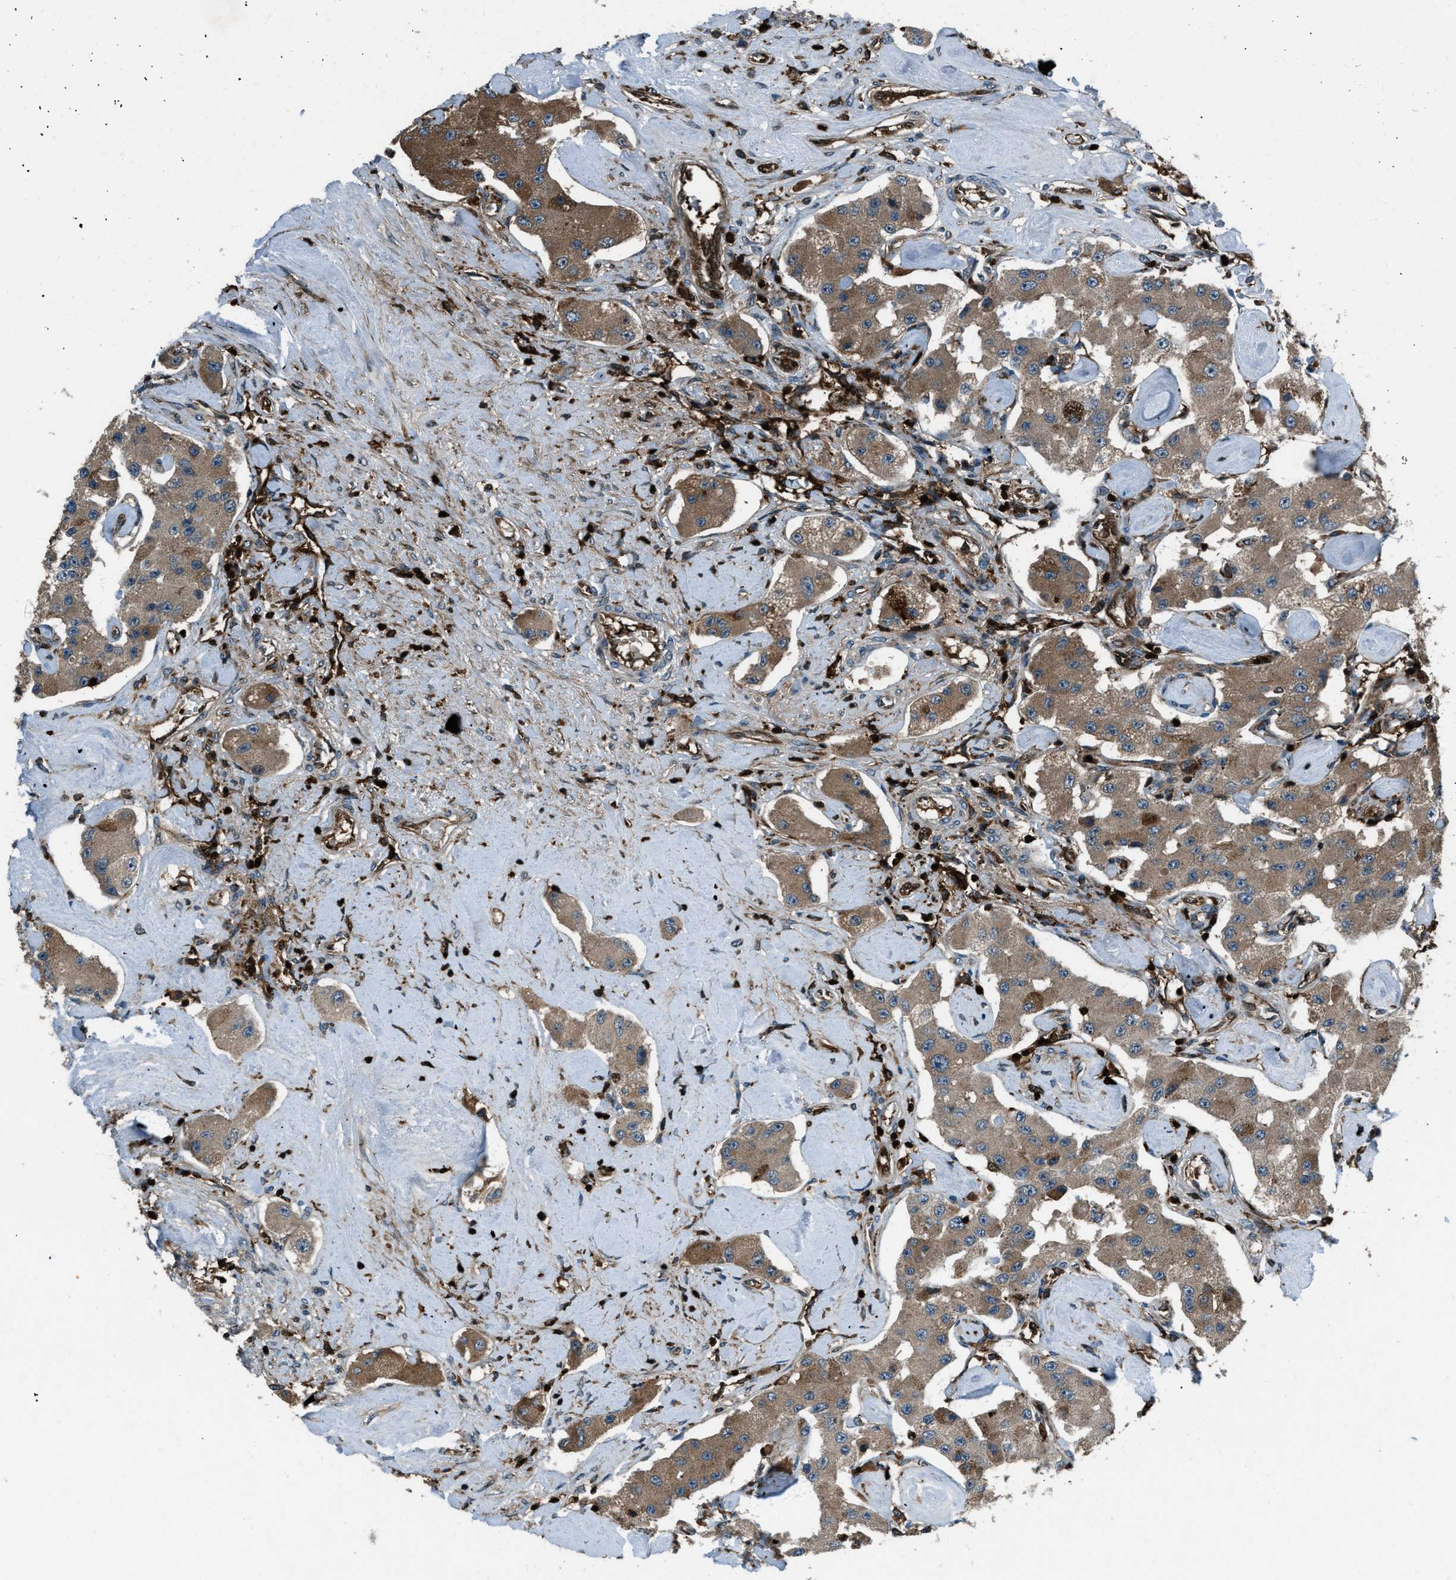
{"staining": {"intensity": "moderate", "quantity": ">75%", "location": "nuclear"}, "tissue": "carcinoid", "cell_type": "Tumor cells", "image_type": "cancer", "snomed": [{"axis": "morphology", "description": "Carcinoid, malignant, NOS"}, {"axis": "topography", "description": "Pancreas"}], "caption": "Carcinoid stained with immunohistochemistry reveals moderate nuclear staining in about >75% of tumor cells.", "gene": "SNX30", "patient": {"sex": "male", "age": 41}}